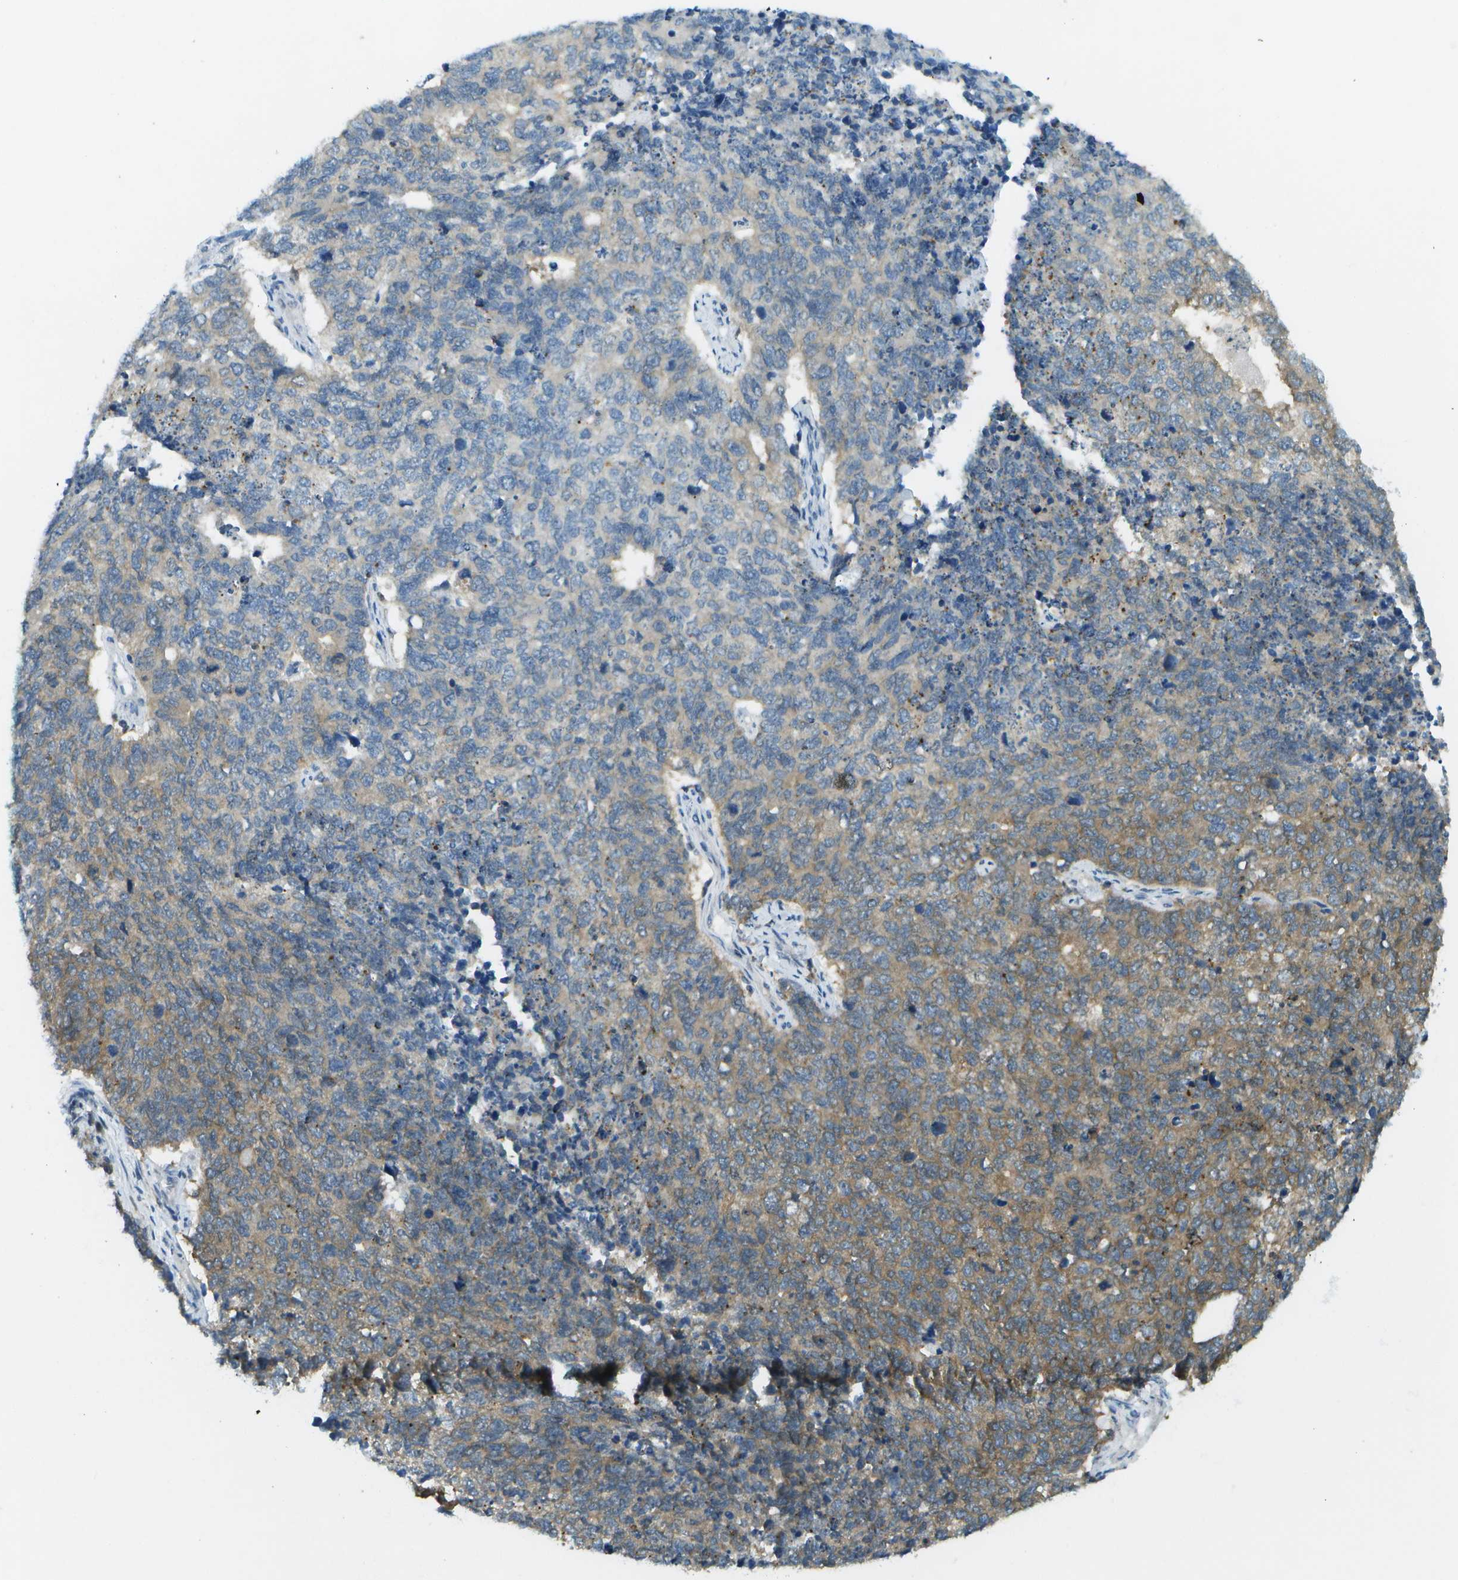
{"staining": {"intensity": "moderate", "quantity": "25%-75%", "location": "cytoplasmic/membranous"}, "tissue": "cervical cancer", "cell_type": "Tumor cells", "image_type": "cancer", "snomed": [{"axis": "morphology", "description": "Squamous cell carcinoma, NOS"}, {"axis": "topography", "description": "Cervix"}], "caption": "Cervical squamous cell carcinoma stained for a protein displays moderate cytoplasmic/membranous positivity in tumor cells.", "gene": "CDH23", "patient": {"sex": "female", "age": 63}}